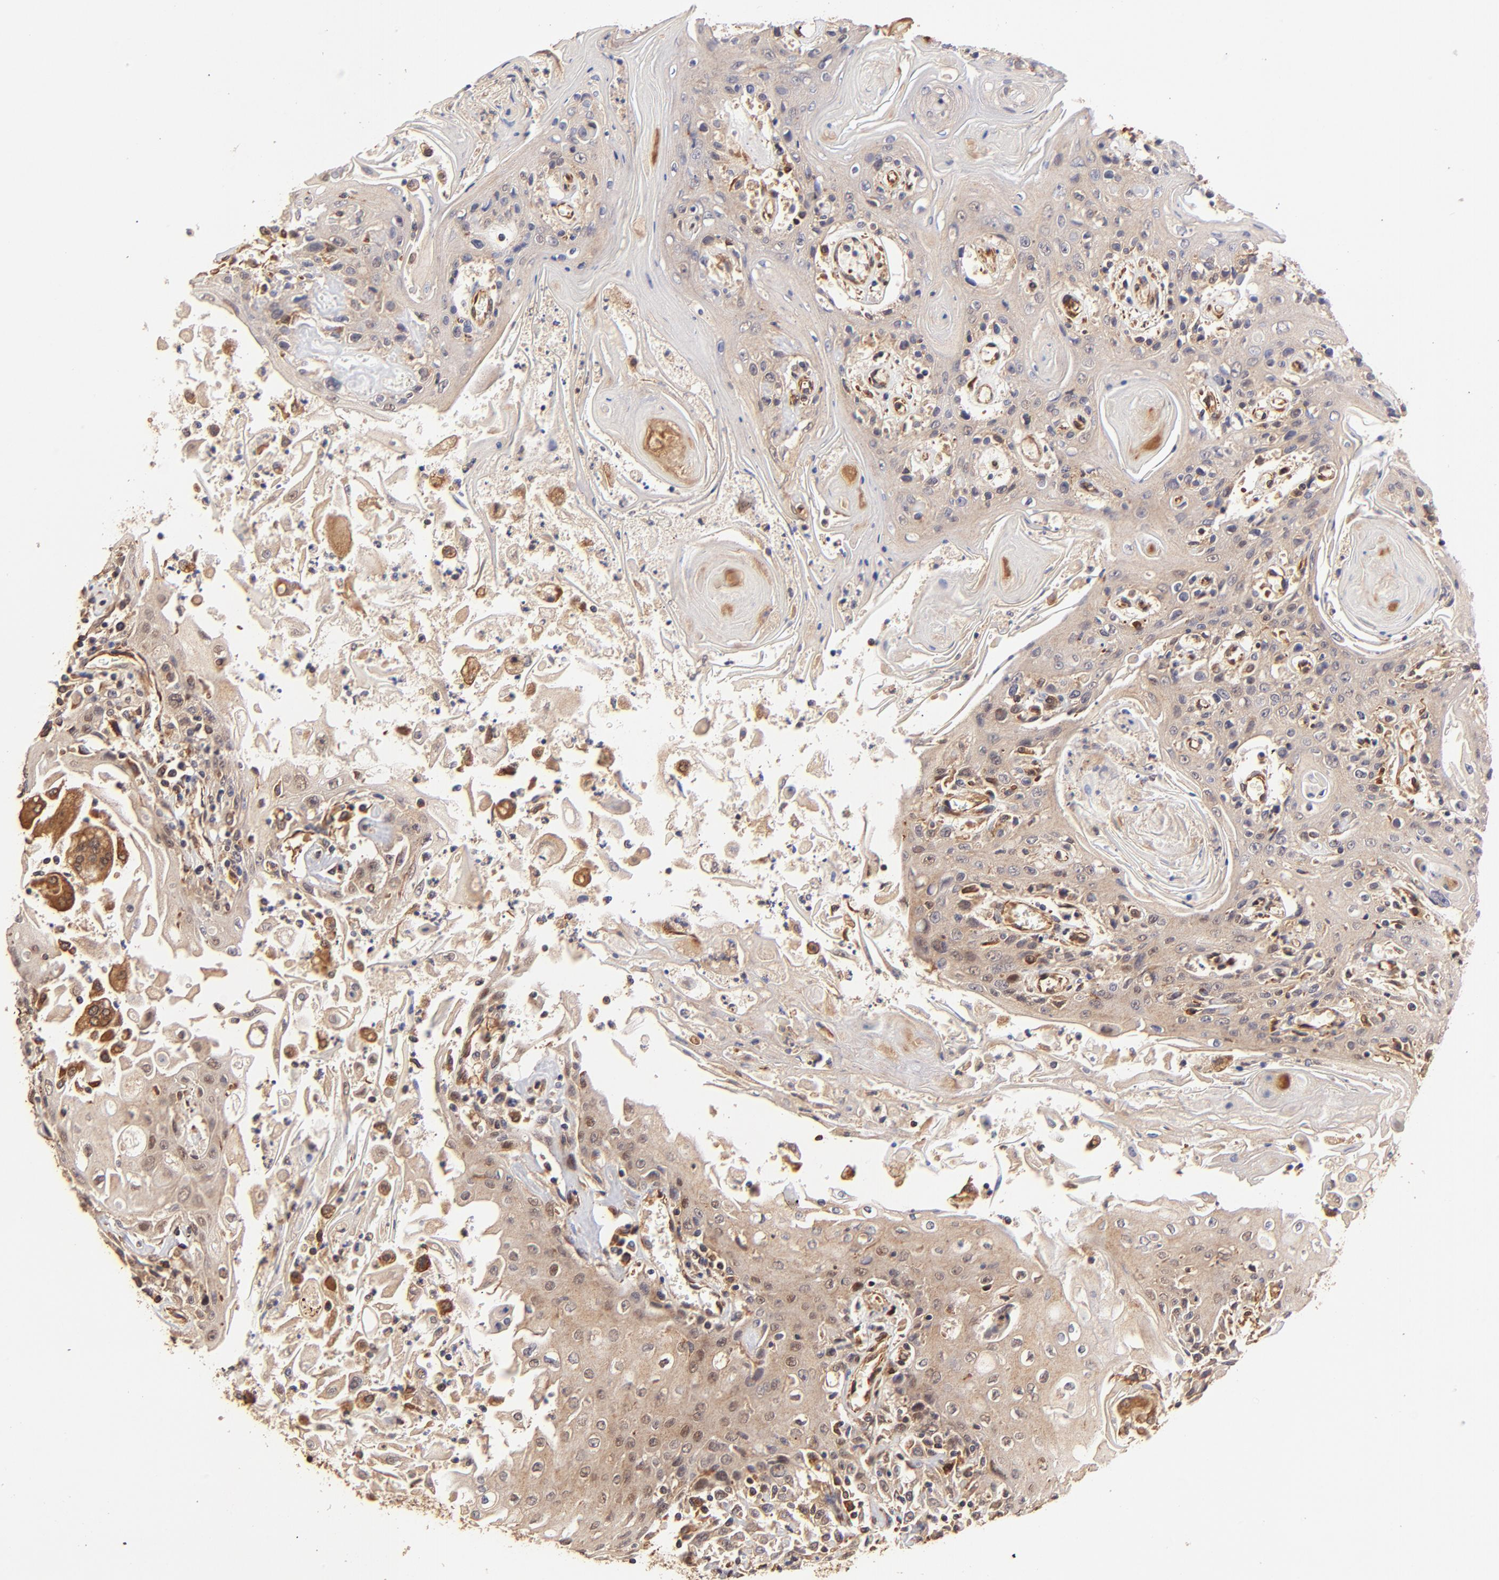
{"staining": {"intensity": "weak", "quantity": ">75%", "location": "cytoplasmic/membranous"}, "tissue": "head and neck cancer", "cell_type": "Tumor cells", "image_type": "cancer", "snomed": [{"axis": "morphology", "description": "Squamous cell carcinoma, NOS"}, {"axis": "topography", "description": "Oral tissue"}, {"axis": "topography", "description": "Head-Neck"}], "caption": "A micrograph showing weak cytoplasmic/membranous expression in approximately >75% of tumor cells in head and neck squamous cell carcinoma, as visualized by brown immunohistochemical staining.", "gene": "TNFAIP3", "patient": {"sex": "female", "age": 76}}